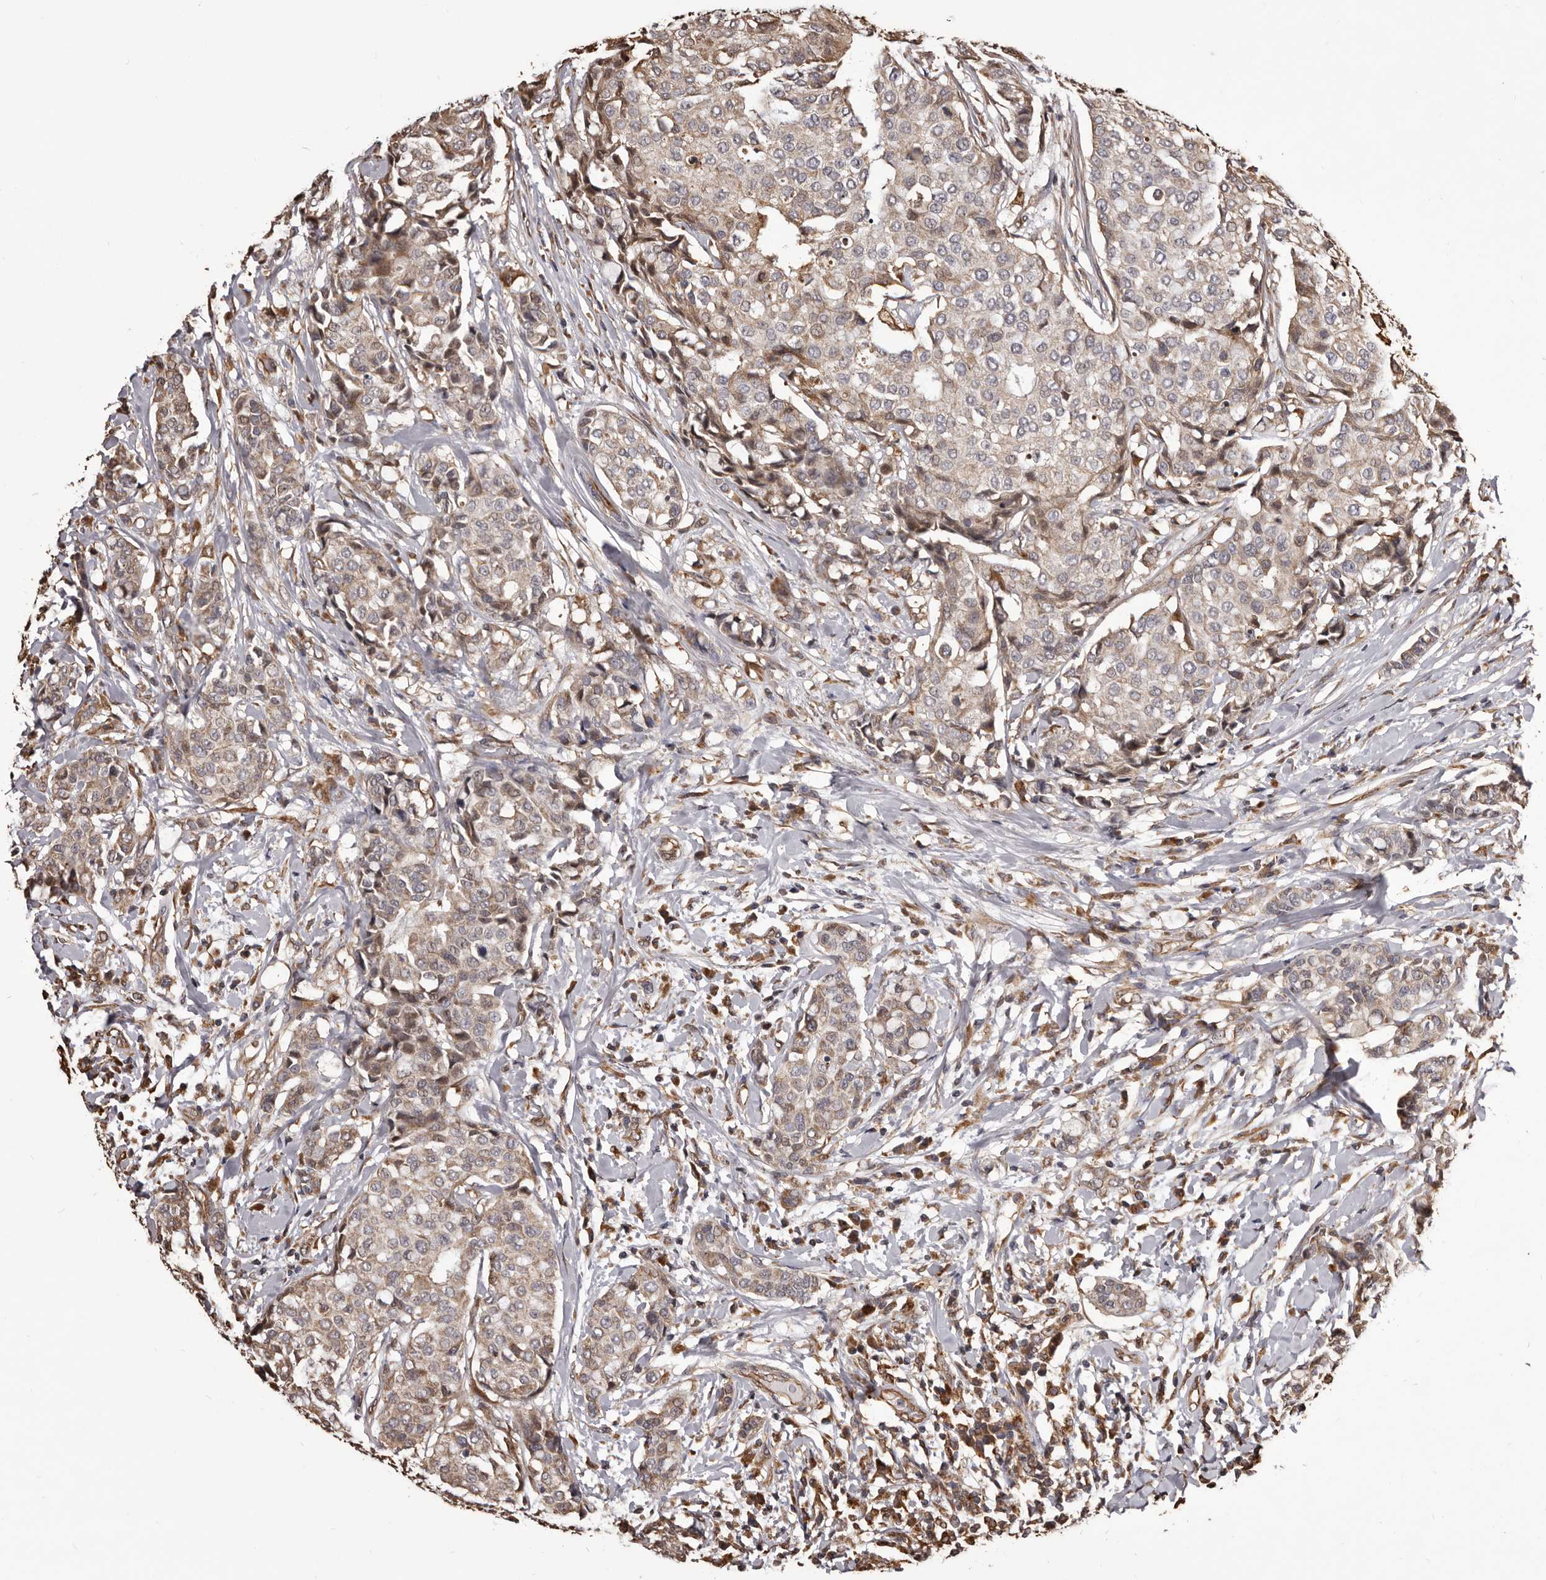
{"staining": {"intensity": "weak", "quantity": ">75%", "location": "cytoplasmic/membranous"}, "tissue": "breast cancer", "cell_type": "Tumor cells", "image_type": "cancer", "snomed": [{"axis": "morphology", "description": "Duct carcinoma"}, {"axis": "topography", "description": "Breast"}], "caption": "IHC micrograph of breast cancer stained for a protein (brown), which shows low levels of weak cytoplasmic/membranous staining in about >75% of tumor cells.", "gene": "ALPK1", "patient": {"sex": "female", "age": 27}}